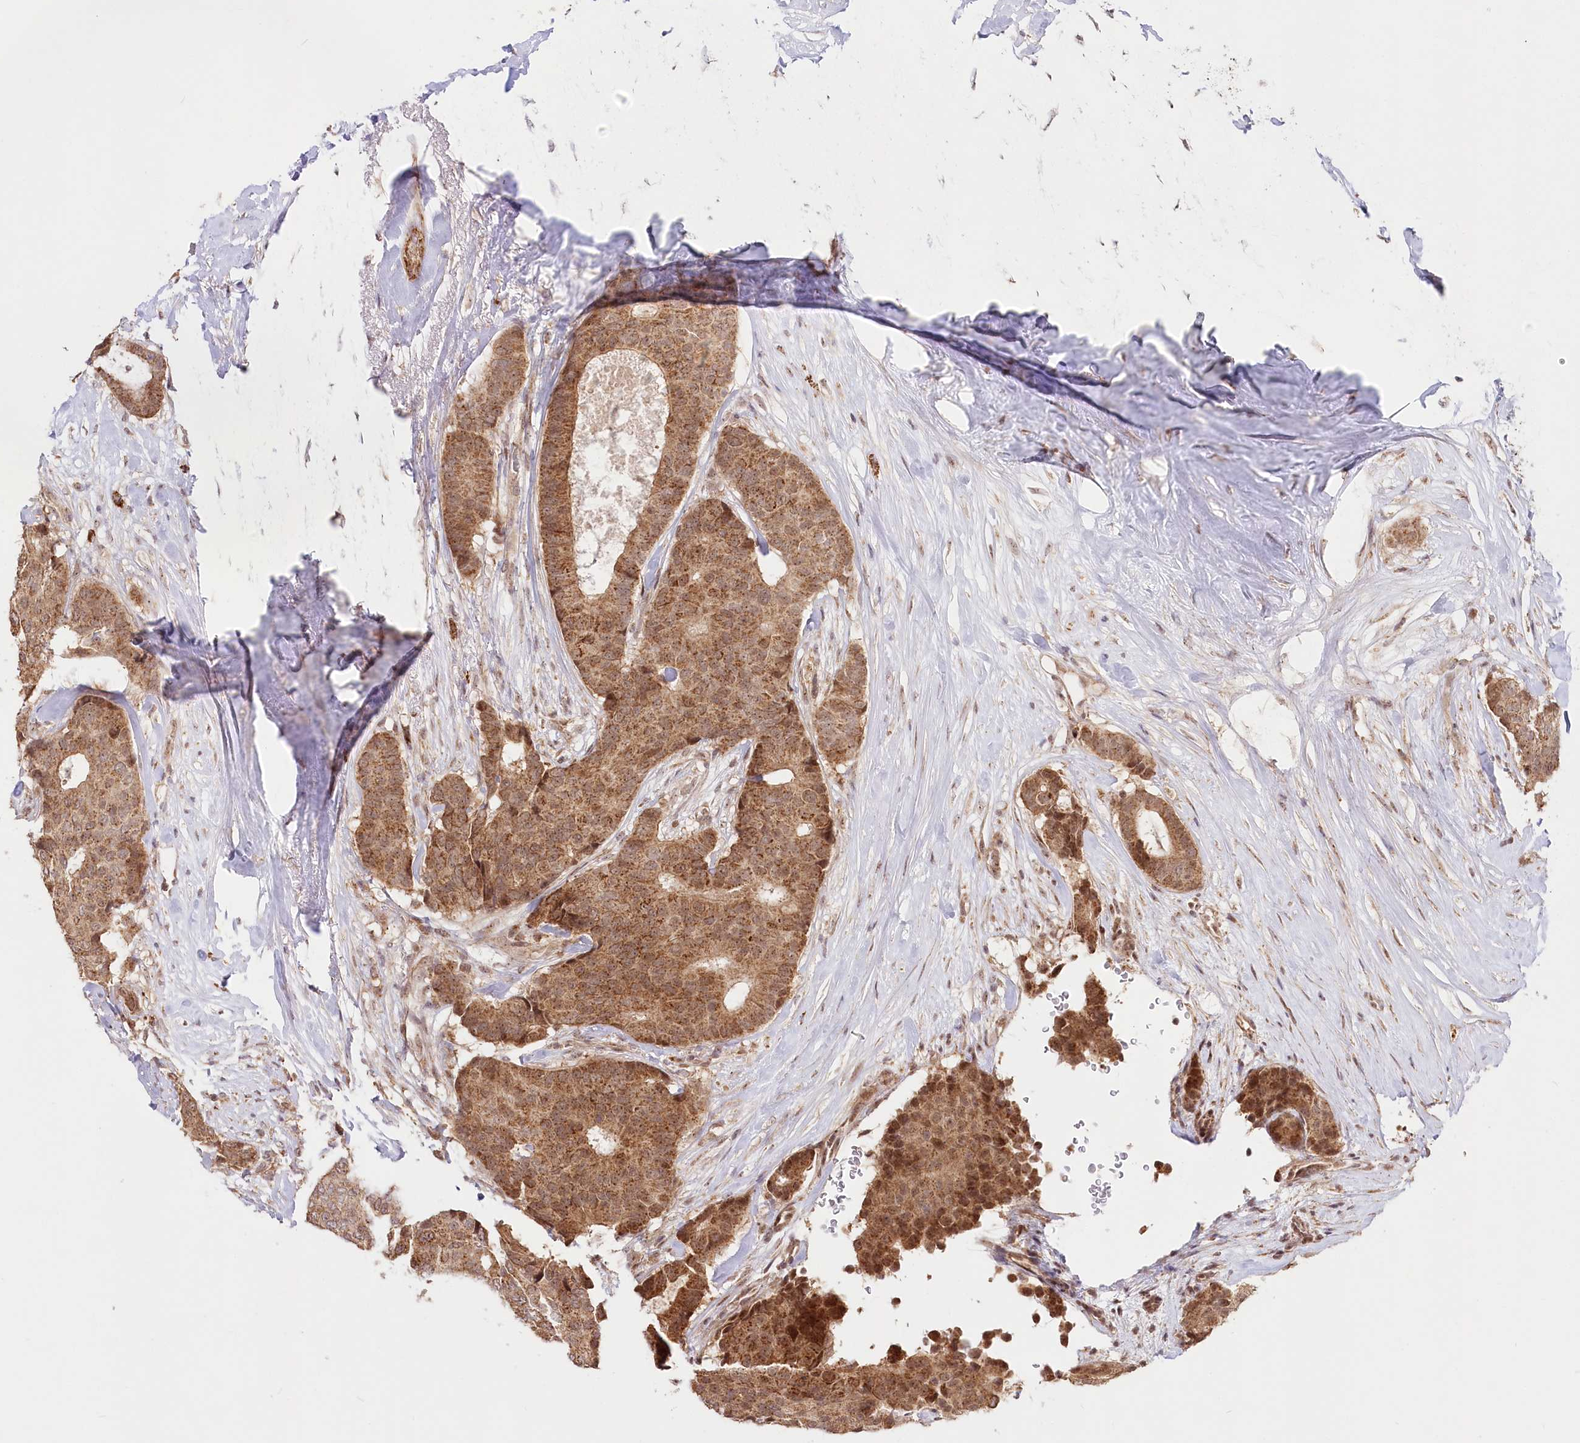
{"staining": {"intensity": "moderate", "quantity": ">75%", "location": "cytoplasmic/membranous"}, "tissue": "breast cancer", "cell_type": "Tumor cells", "image_type": "cancer", "snomed": [{"axis": "morphology", "description": "Duct carcinoma"}, {"axis": "topography", "description": "Breast"}], "caption": "Breast invasive ductal carcinoma stained with immunohistochemistry reveals moderate cytoplasmic/membranous positivity in approximately >75% of tumor cells. (brown staining indicates protein expression, while blue staining denotes nuclei).", "gene": "RTN4IP1", "patient": {"sex": "female", "age": 75}}